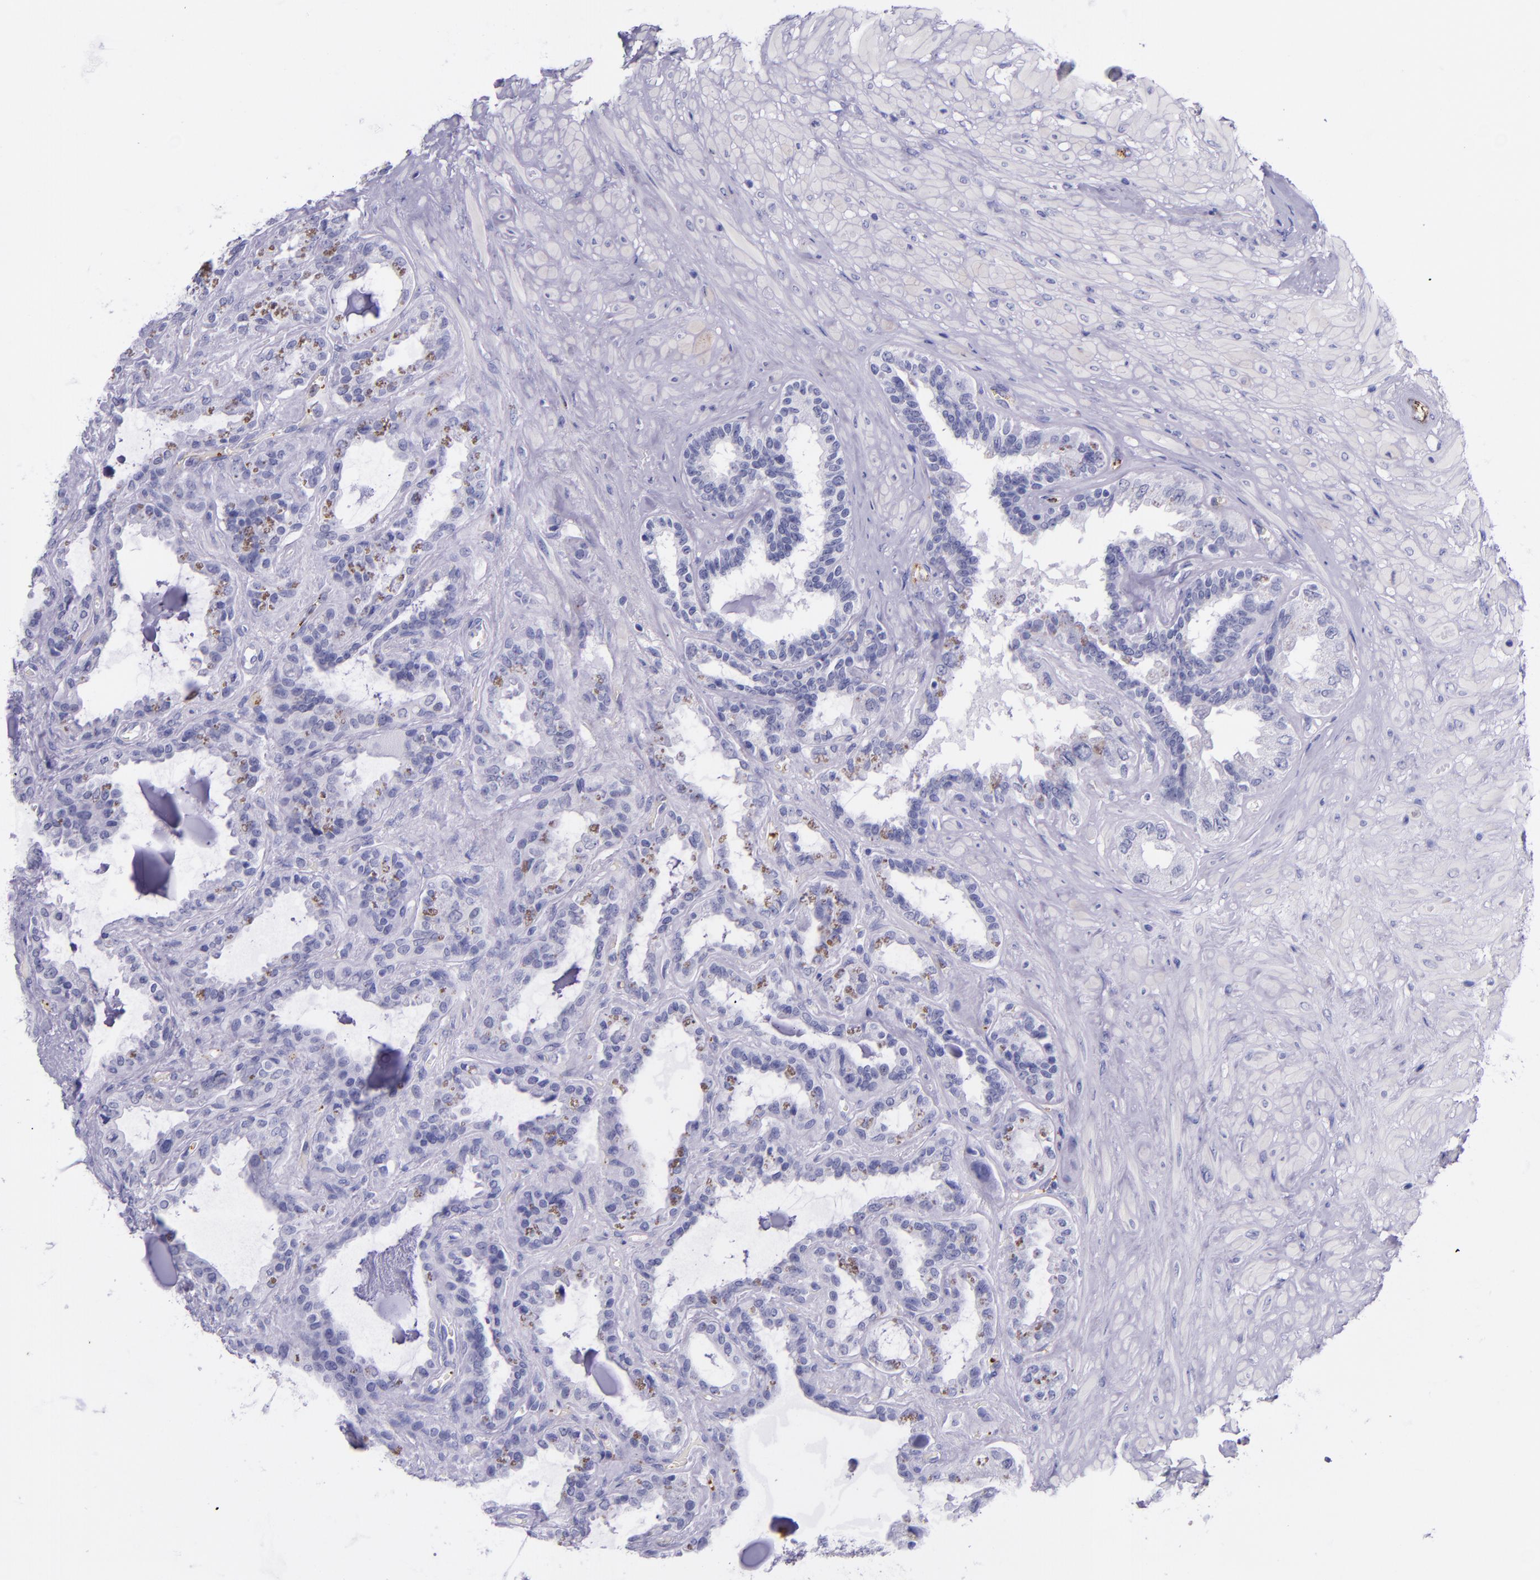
{"staining": {"intensity": "negative", "quantity": "none", "location": "none"}, "tissue": "seminal vesicle", "cell_type": "Glandular cells", "image_type": "normal", "snomed": [{"axis": "morphology", "description": "Normal tissue, NOS"}, {"axis": "morphology", "description": "Inflammation, NOS"}, {"axis": "topography", "description": "Urinary bladder"}, {"axis": "topography", "description": "Prostate"}, {"axis": "topography", "description": "Seminal veicle"}], "caption": "DAB immunohistochemical staining of unremarkable seminal vesicle demonstrates no significant staining in glandular cells. (Stains: DAB immunohistochemistry with hematoxylin counter stain, Microscopy: brightfield microscopy at high magnification).", "gene": "SELE", "patient": {"sex": "male", "age": 82}}